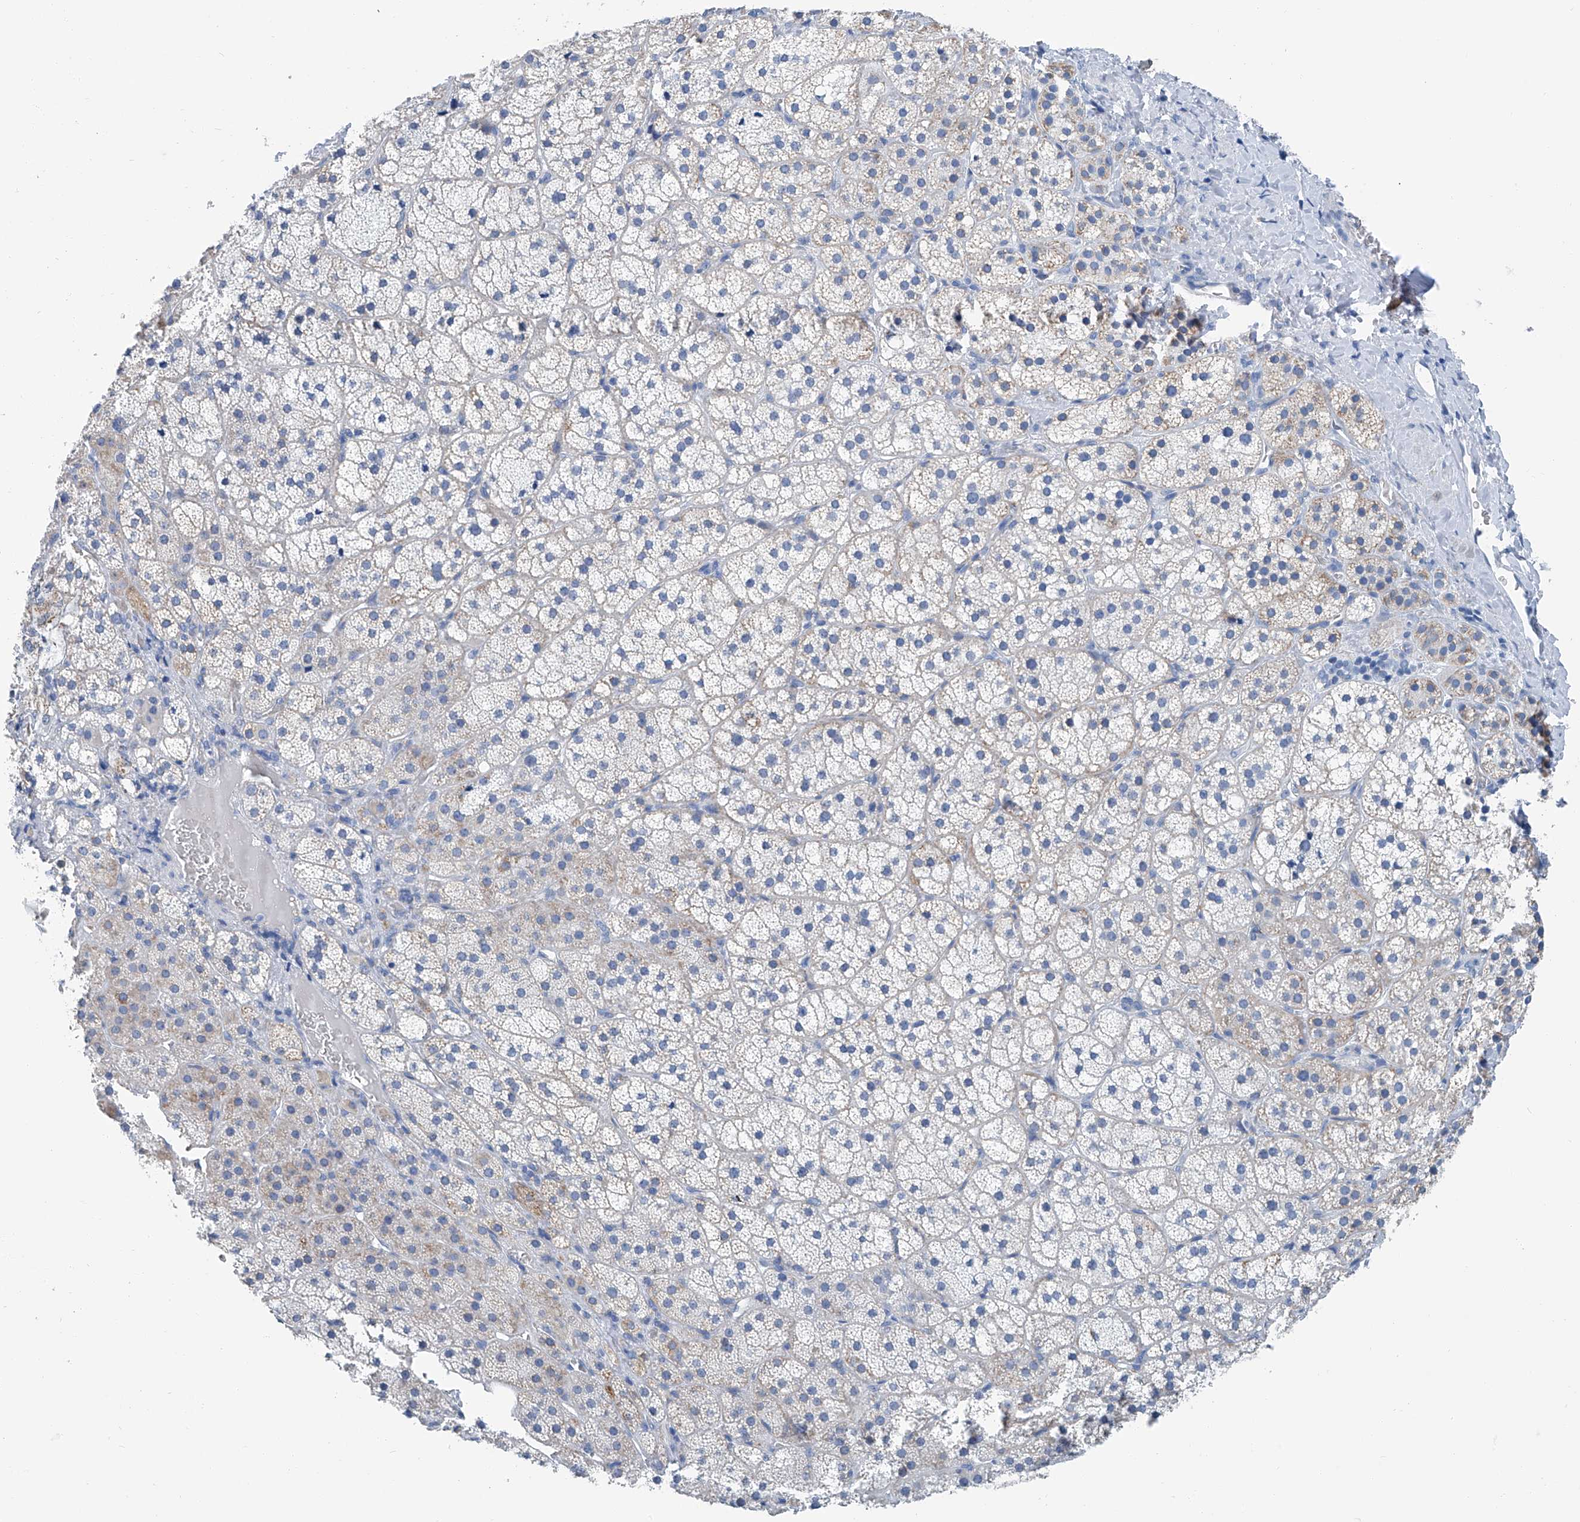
{"staining": {"intensity": "moderate", "quantity": "<25%", "location": "cytoplasmic/membranous"}, "tissue": "adrenal gland", "cell_type": "Glandular cells", "image_type": "normal", "snomed": [{"axis": "morphology", "description": "Normal tissue, NOS"}, {"axis": "topography", "description": "Adrenal gland"}], "caption": "Immunohistochemical staining of normal adrenal gland demonstrates <25% levels of moderate cytoplasmic/membranous protein expression in about <25% of glandular cells.", "gene": "MT", "patient": {"sex": "female", "age": 44}}